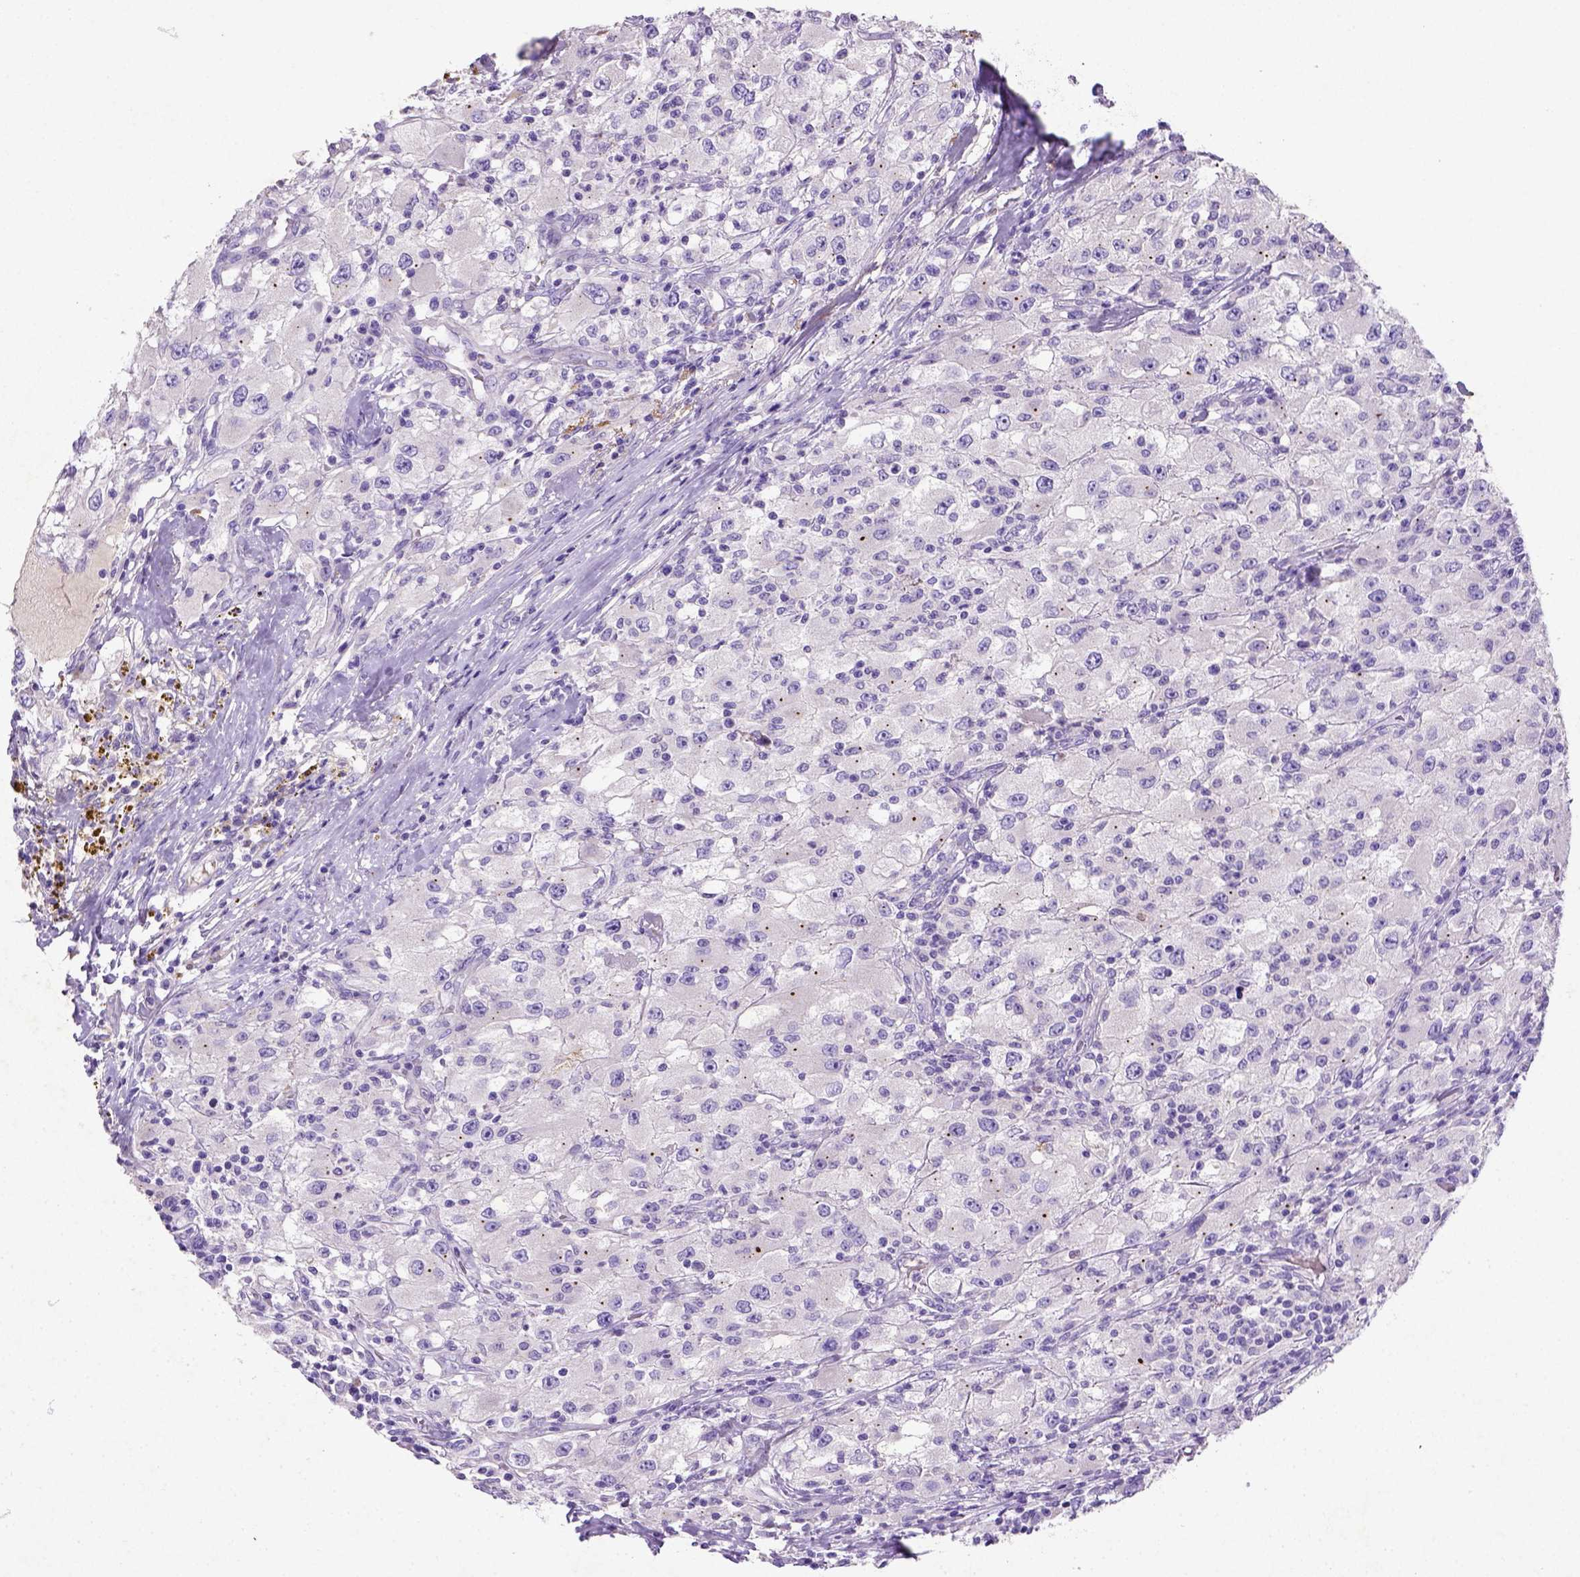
{"staining": {"intensity": "negative", "quantity": "none", "location": "none"}, "tissue": "renal cancer", "cell_type": "Tumor cells", "image_type": "cancer", "snomed": [{"axis": "morphology", "description": "Adenocarcinoma, NOS"}, {"axis": "topography", "description": "Kidney"}], "caption": "Immunohistochemistry of adenocarcinoma (renal) demonstrates no positivity in tumor cells. Nuclei are stained in blue.", "gene": "NUDT2", "patient": {"sex": "female", "age": 67}}